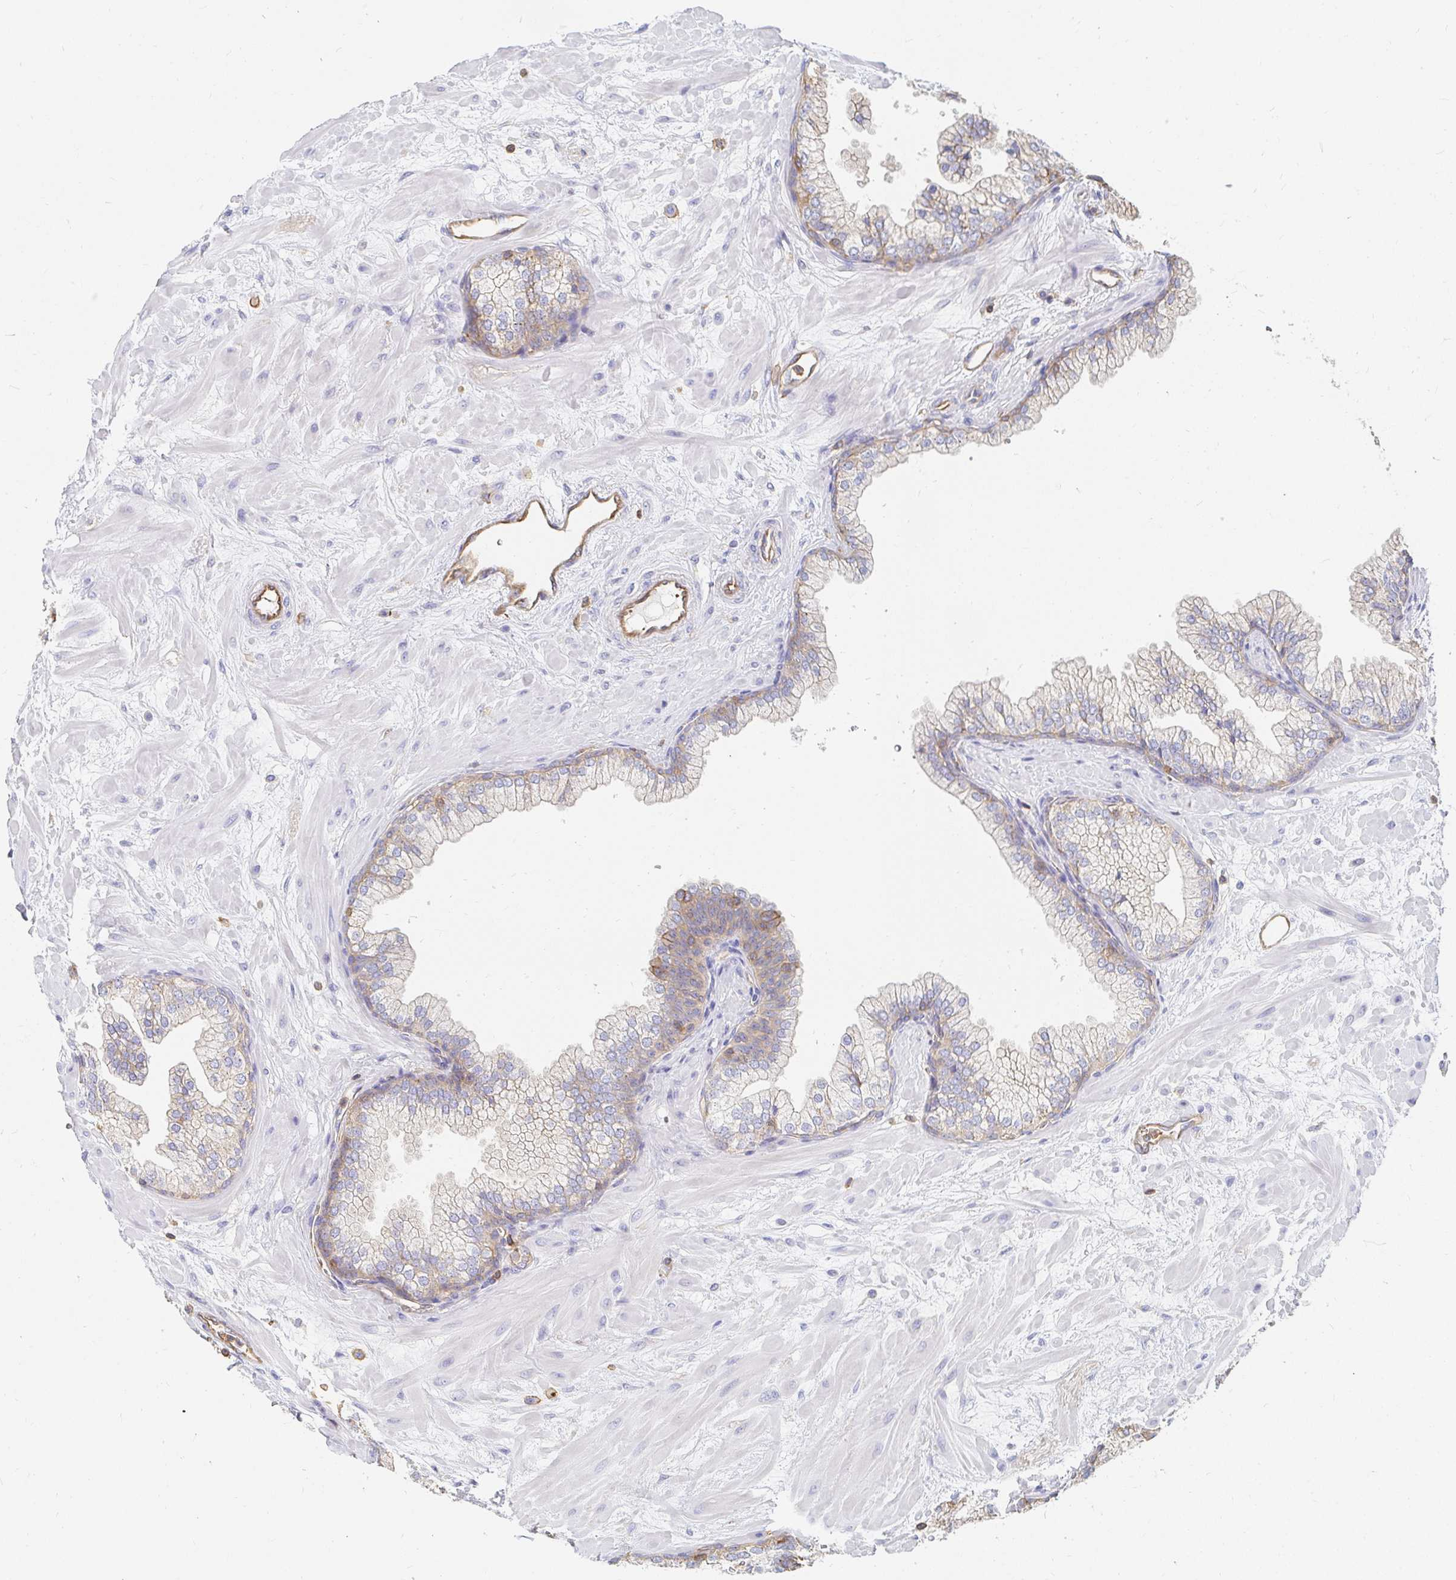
{"staining": {"intensity": "moderate", "quantity": "<25%", "location": "cytoplasmic/membranous"}, "tissue": "prostate", "cell_type": "Glandular cells", "image_type": "normal", "snomed": [{"axis": "morphology", "description": "Normal tissue, NOS"}, {"axis": "topography", "description": "Prostate"}, {"axis": "topography", "description": "Peripheral nerve tissue"}], "caption": "Glandular cells display low levels of moderate cytoplasmic/membranous positivity in about <25% of cells in normal prostate.", "gene": "TSPAN19", "patient": {"sex": "male", "age": 61}}